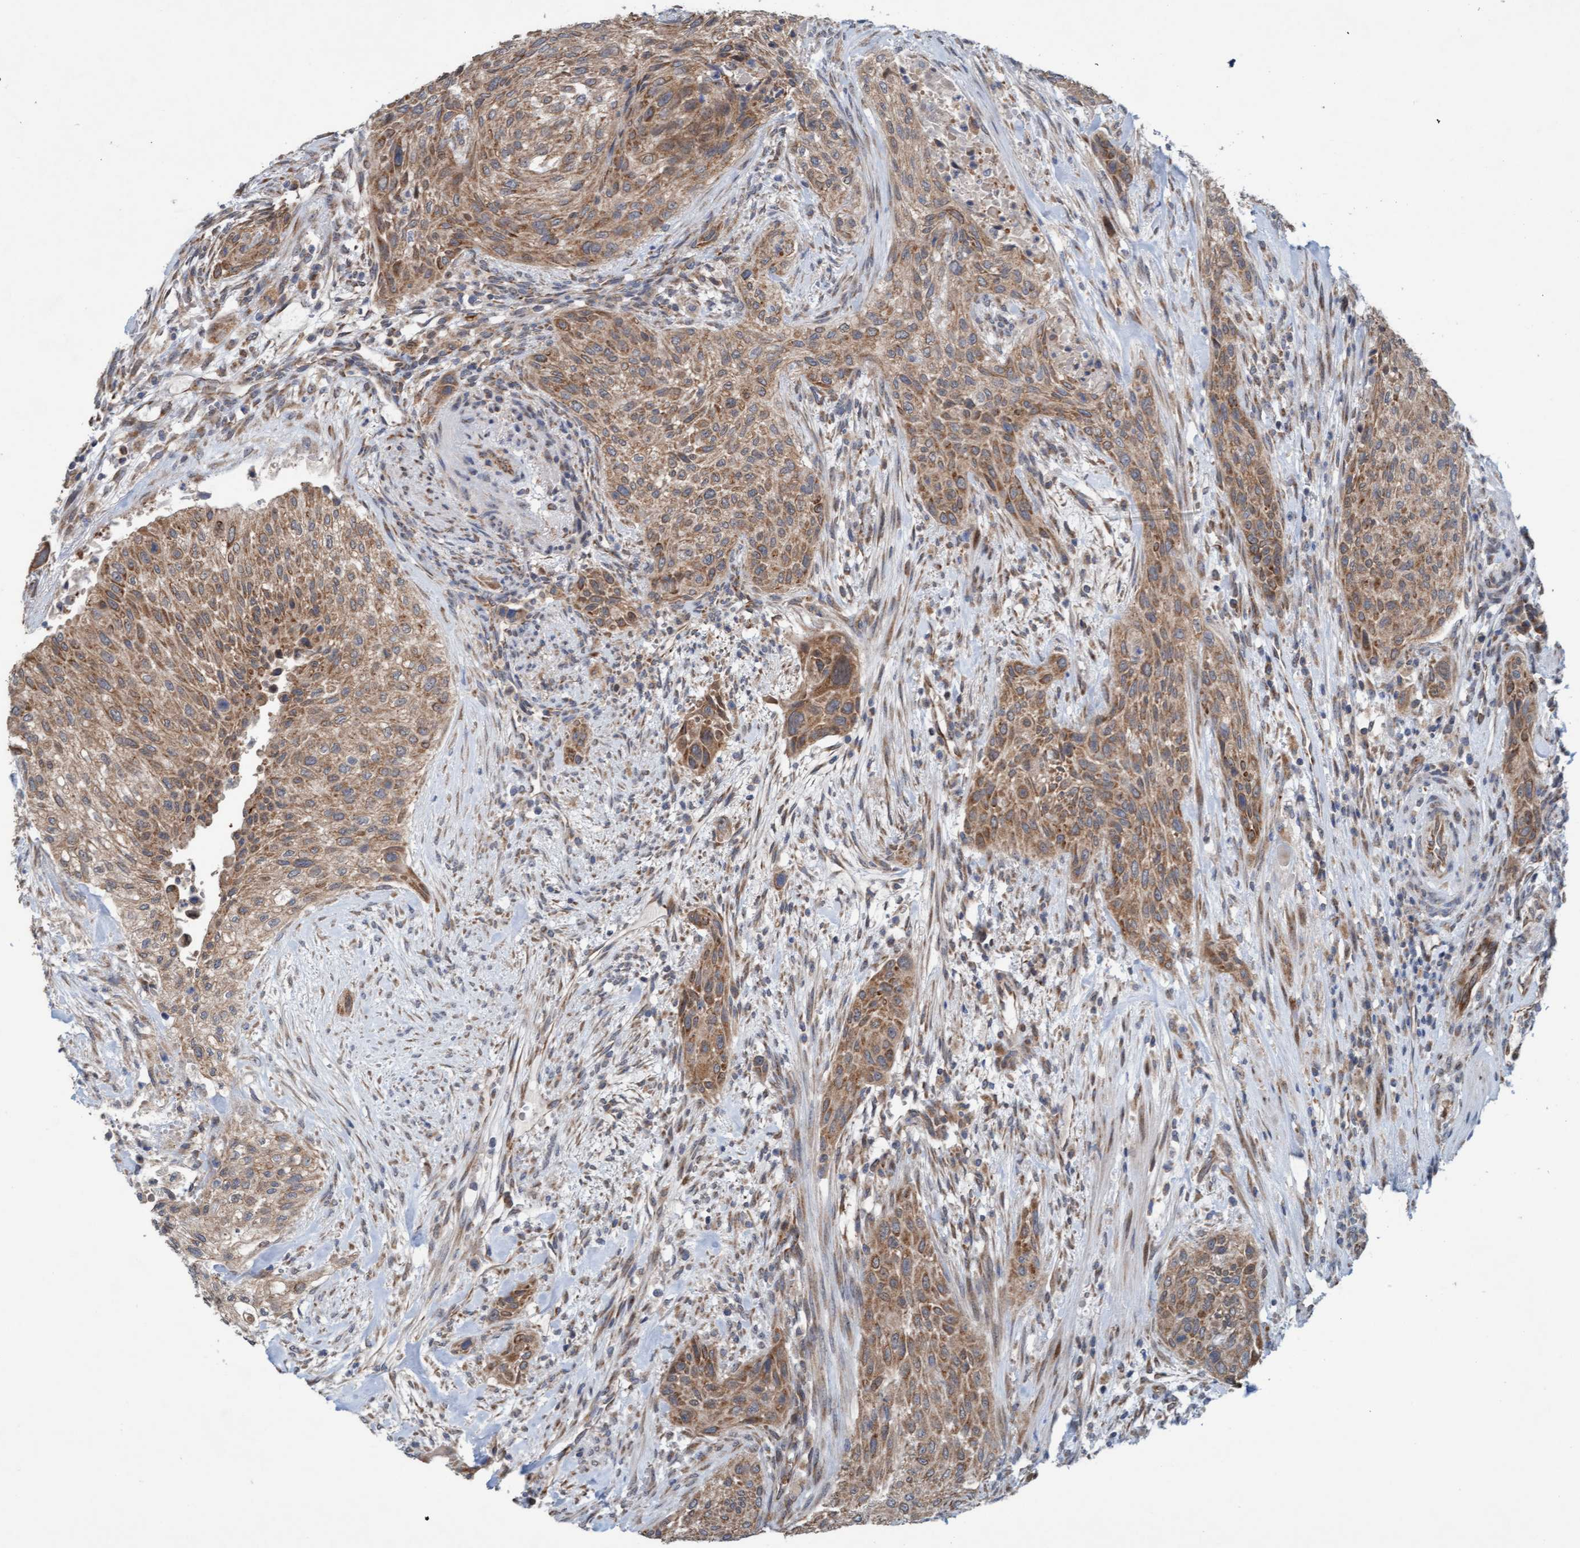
{"staining": {"intensity": "moderate", "quantity": ">75%", "location": "cytoplasmic/membranous"}, "tissue": "urothelial cancer", "cell_type": "Tumor cells", "image_type": "cancer", "snomed": [{"axis": "morphology", "description": "Urothelial carcinoma, Low grade"}, {"axis": "morphology", "description": "Urothelial carcinoma, High grade"}, {"axis": "topography", "description": "Urinary bladder"}], "caption": "Urothelial cancer stained with a protein marker reveals moderate staining in tumor cells.", "gene": "ZNF566", "patient": {"sex": "male", "age": 35}}